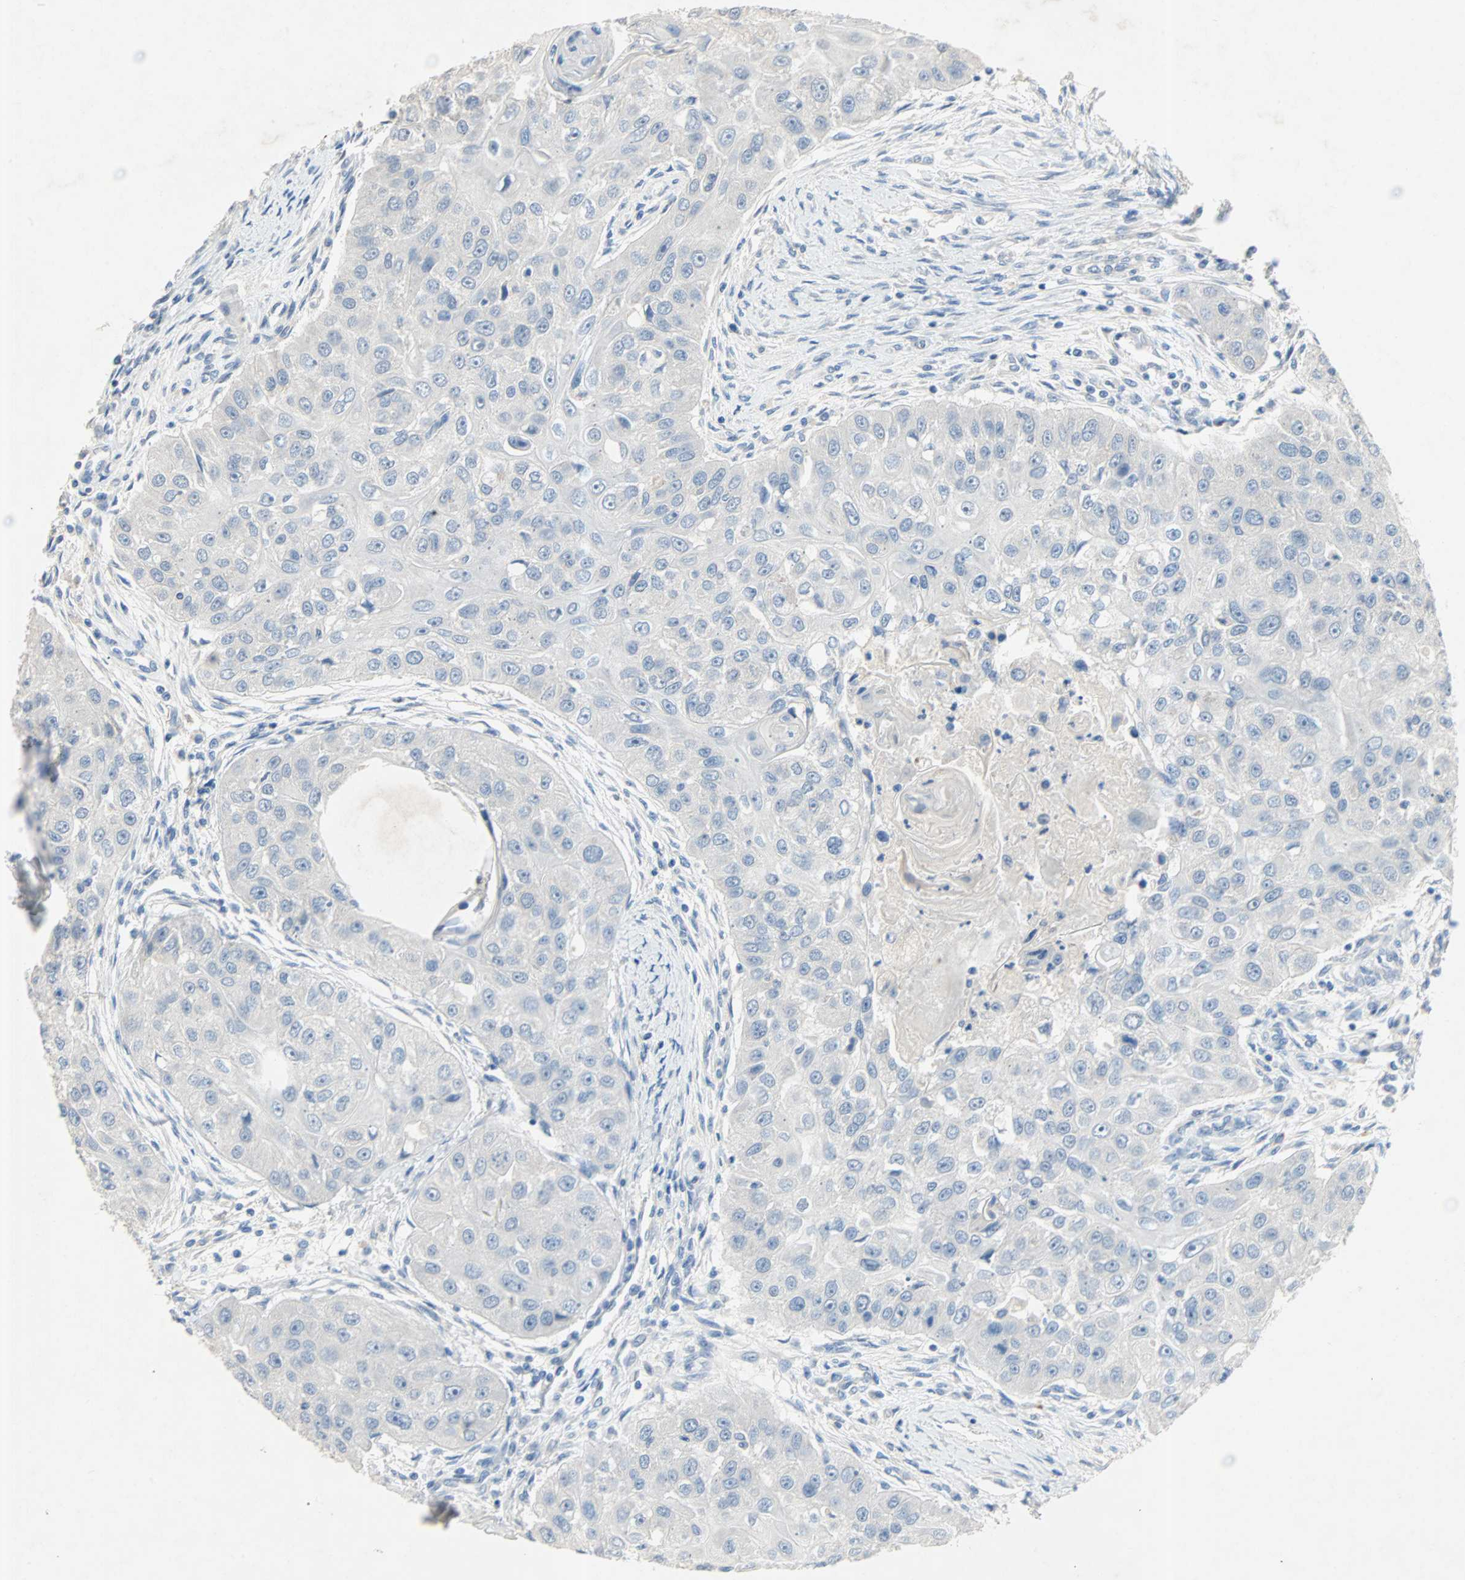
{"staining": {"intensity": "negative", "quantity": "none", "location": "none"}, "tissue": "head and neck cancer", "cell_type": "Tumor cells", "image_type": "cancer", "snomed": [{"axis": "morphology", "description": "Normal tissue, NOS"}, {"axis": "morphology", "description": "Squamous cell carcinoma, NOS"}, {"axis": "topography", "description": "Skeletal muscle"}, {"axis": "topography", "description": "Head-Neck"}], "caption": "There is no significant staining in tumor cells of head and neck cancer.", "gene": "PCDHB2", "patient": {"sex": "male", "age": 51}}